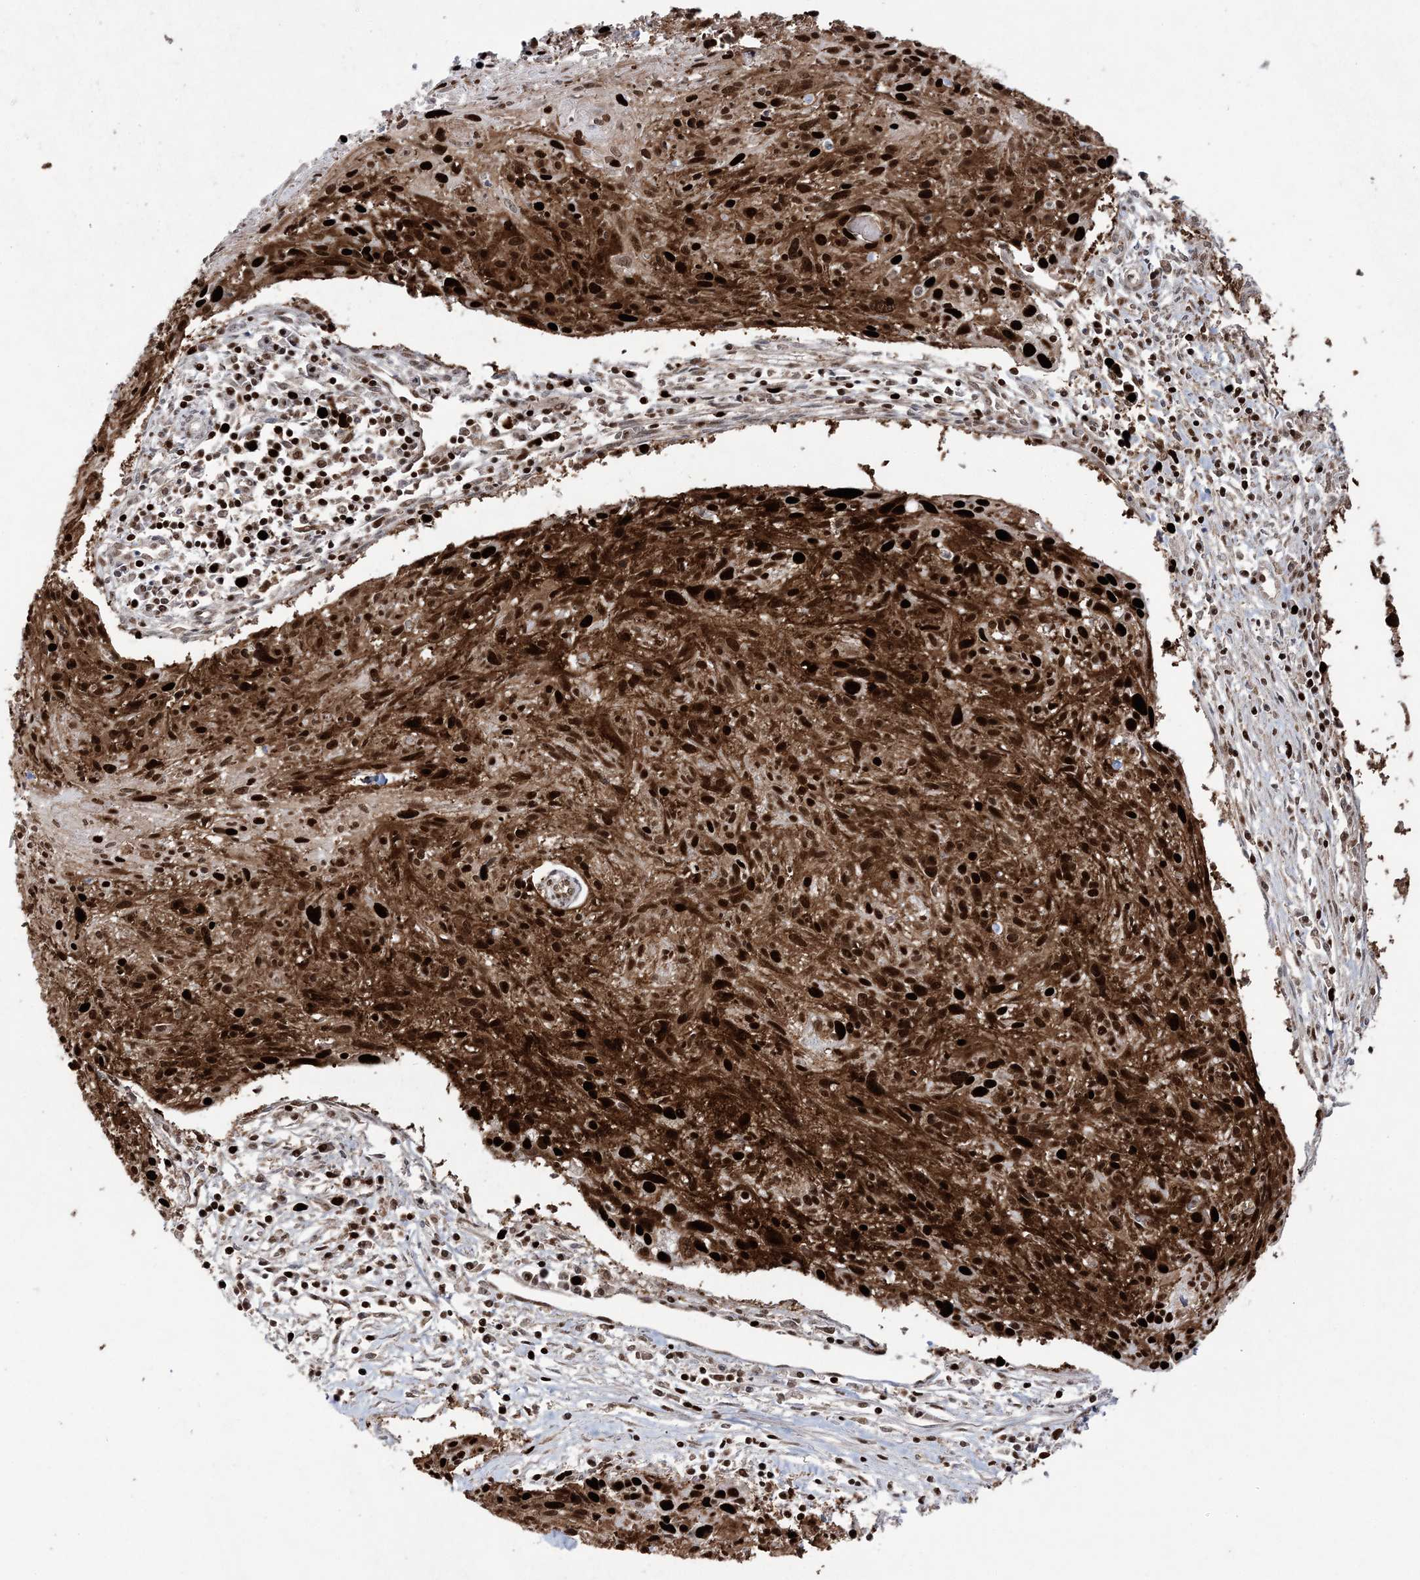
{"staining": {"intensity": "strong", "quantity": ">75%", "location": "cytoplasmic/membranous,nuclear"}, "tissue": "cervical cancer", "cell_type": "Tumor cells", "image_type": "cancer", "snomed": [{"axis": "morphology", "description": "Squamous cell carcinoma, NOS"}, {"axis": "topography", "description": "Cervix"}], "caption": "IHC photomicrograph of human cervical cancer (squamous cell carcinoma) stained for a protein (brown), which displays high levels of strong cytoplasmic/membranous and nuclear staining in about >75% of tumor cells.", "gene": "LIG1", "patient": {"sex": "female", "age": 51}}